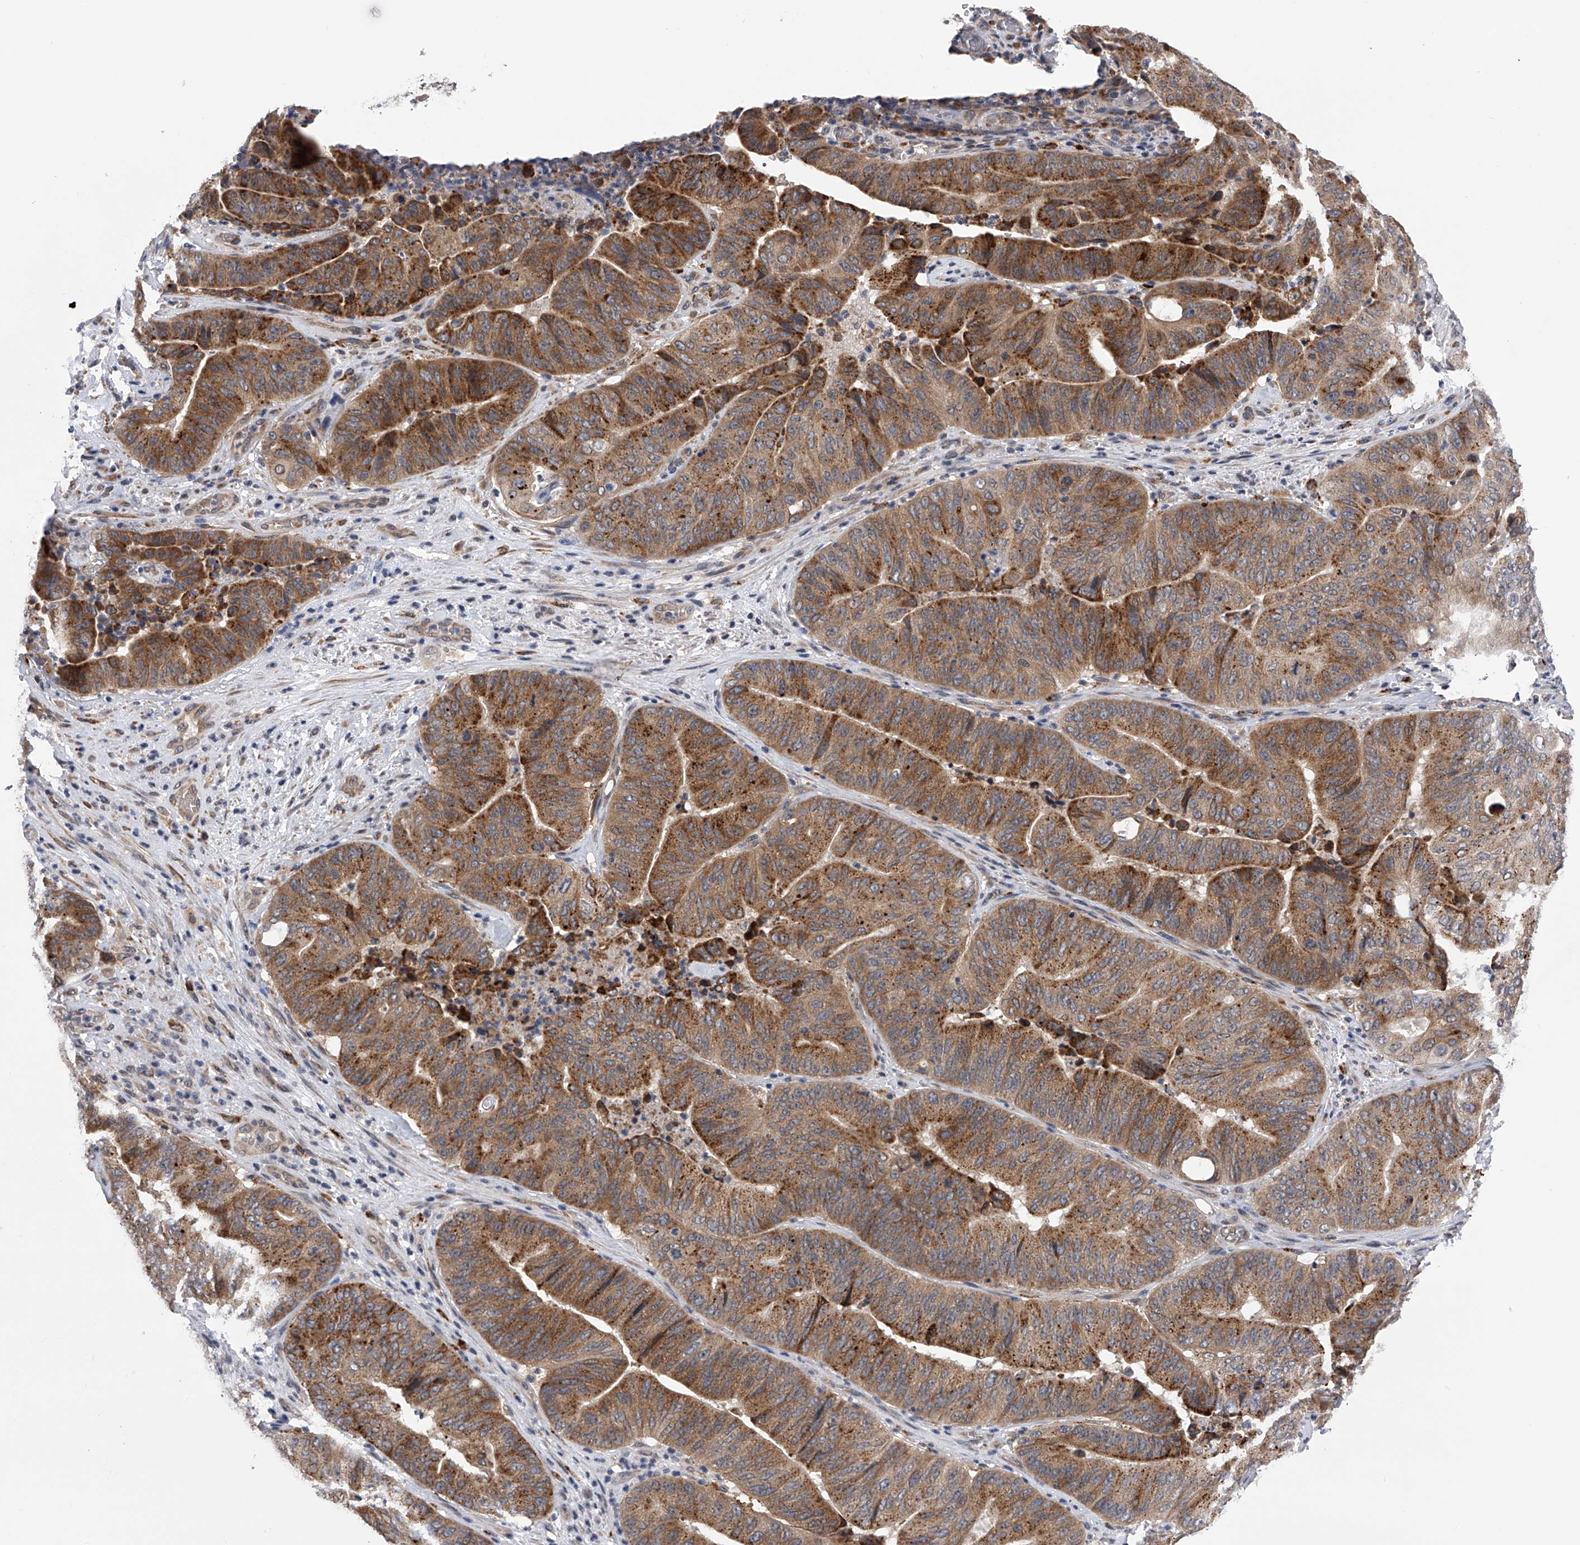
{"staining": {"intensity": "strong", "quantity": ">75%", "location": "cytoplasmic/membranous"}, "tissue": "pancreatic cancer", "cell_type": "Tumor cells", "image_type": "cancer", "snomed": [{"axis": "morphology", "description": "Adenocarcinoma, NOS"}, {"axis": "topography", "description": "Pancreas"}], "caption": "Immunohistochemistry (IHC) image of neoplastic tissue: human adenocarcinoma (pancreatic) stained using IHC exhibits high levels of strong protein expression localized specifically in the cytoplasmic/membranous of tumor cells, appearing as a cytoplasmic/membranous brown color.", "gene": "SPOCK1", "patient": {"sex": "female", "age": 77}}